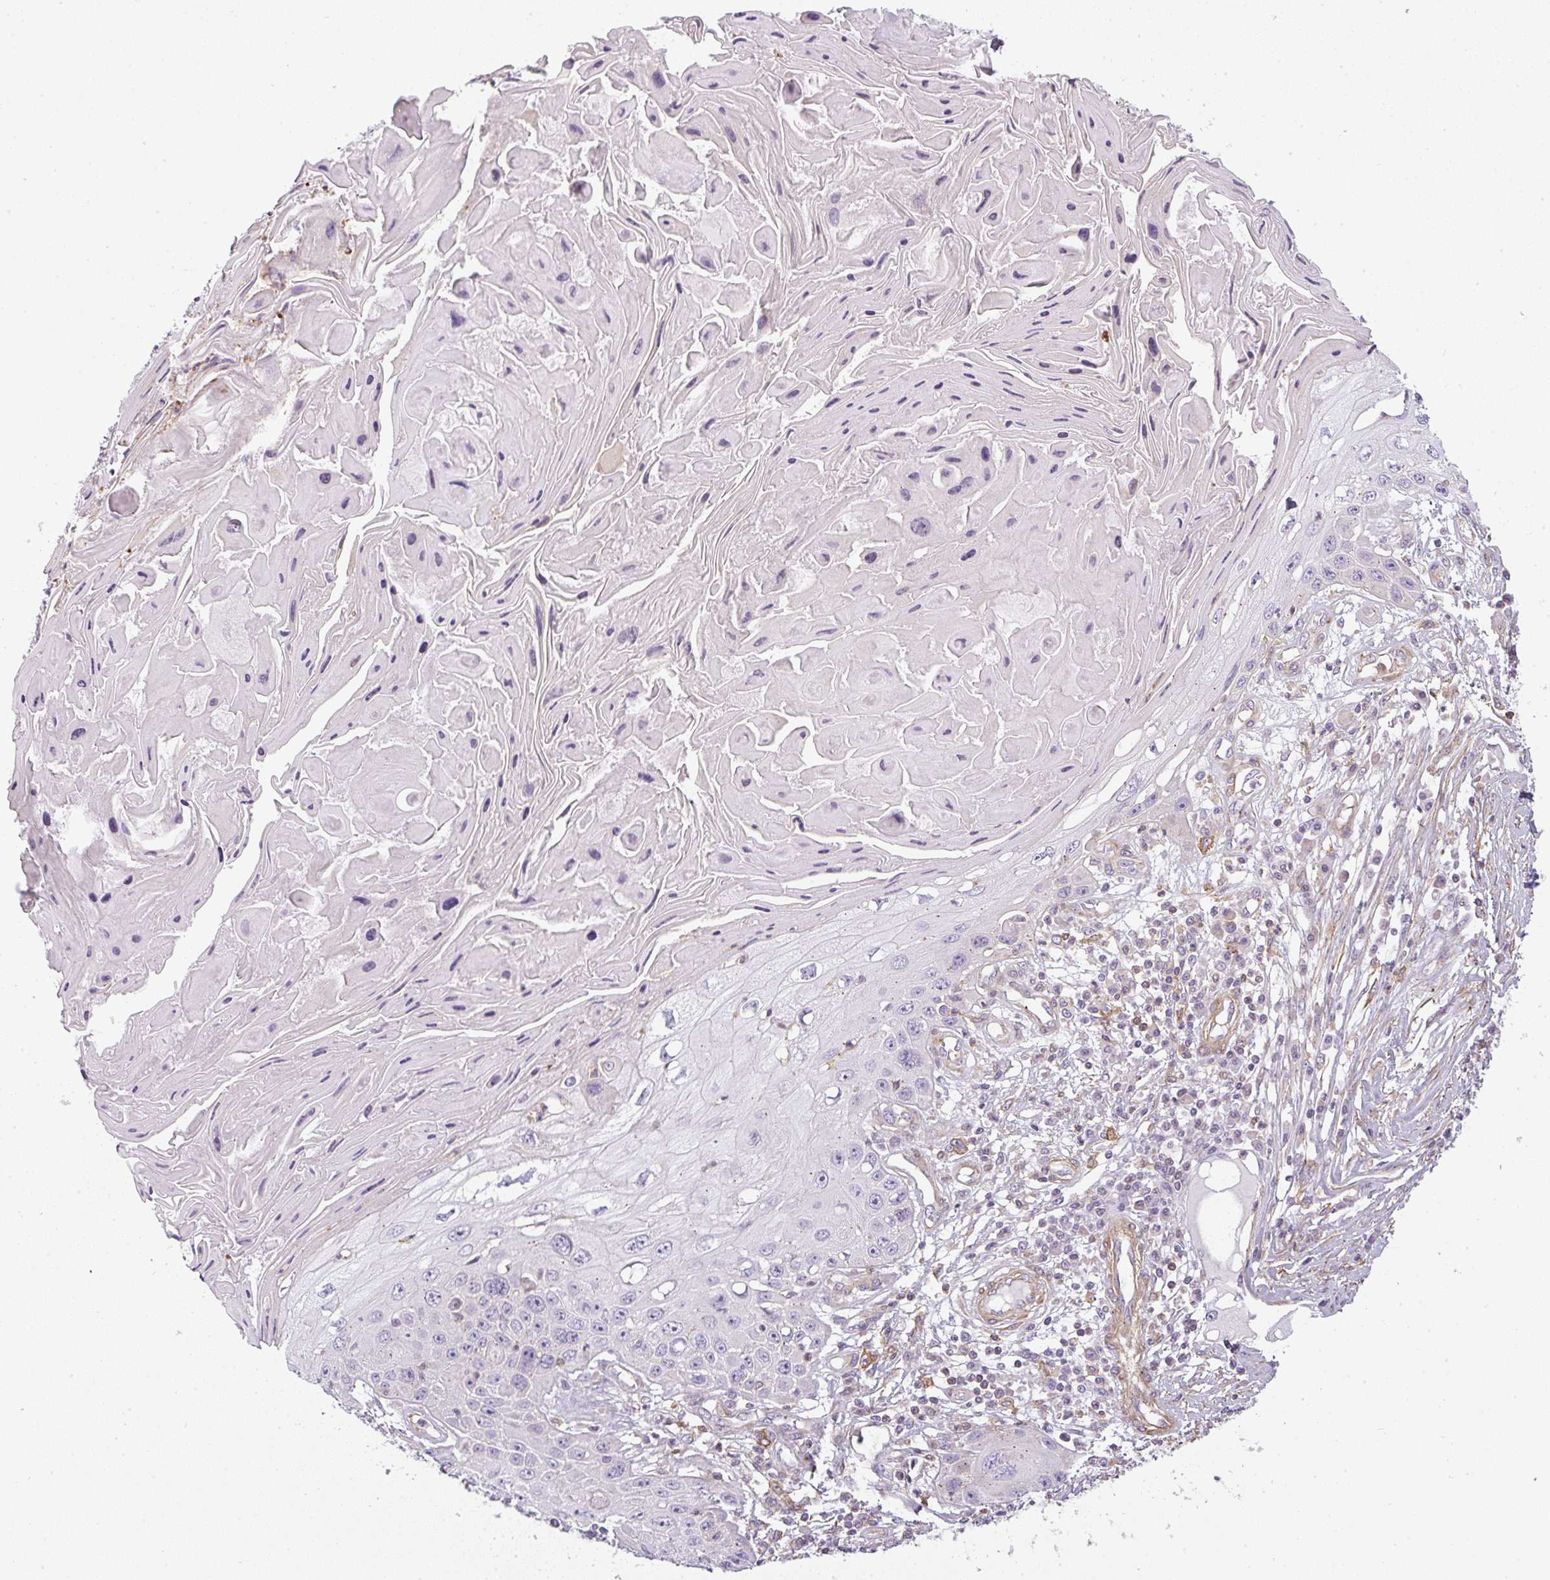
{"staining": {"intensity": "negative", "quantity": "none", "location": "none"}, "tissue": "skin cancer", "cell_type": "Tumor cells", "image_type": "cancer", "snomed": [{"axis": "morphology", "description": "Squamous cell carcinoma, NOS"}, {"axis": "topography", "description": "Skin"}, {"axis": "topography", "description": "Vulva"}], "caption": "Immunohistochemistry (IHC) photomicrograph of neoplastic tissue: human skin squamous cell carcinoma stained with DAB demonstrates no significant protein positivity in tumor cells.", "gene": "SULF1", "patient": {"sex": "female", "age": 44}}